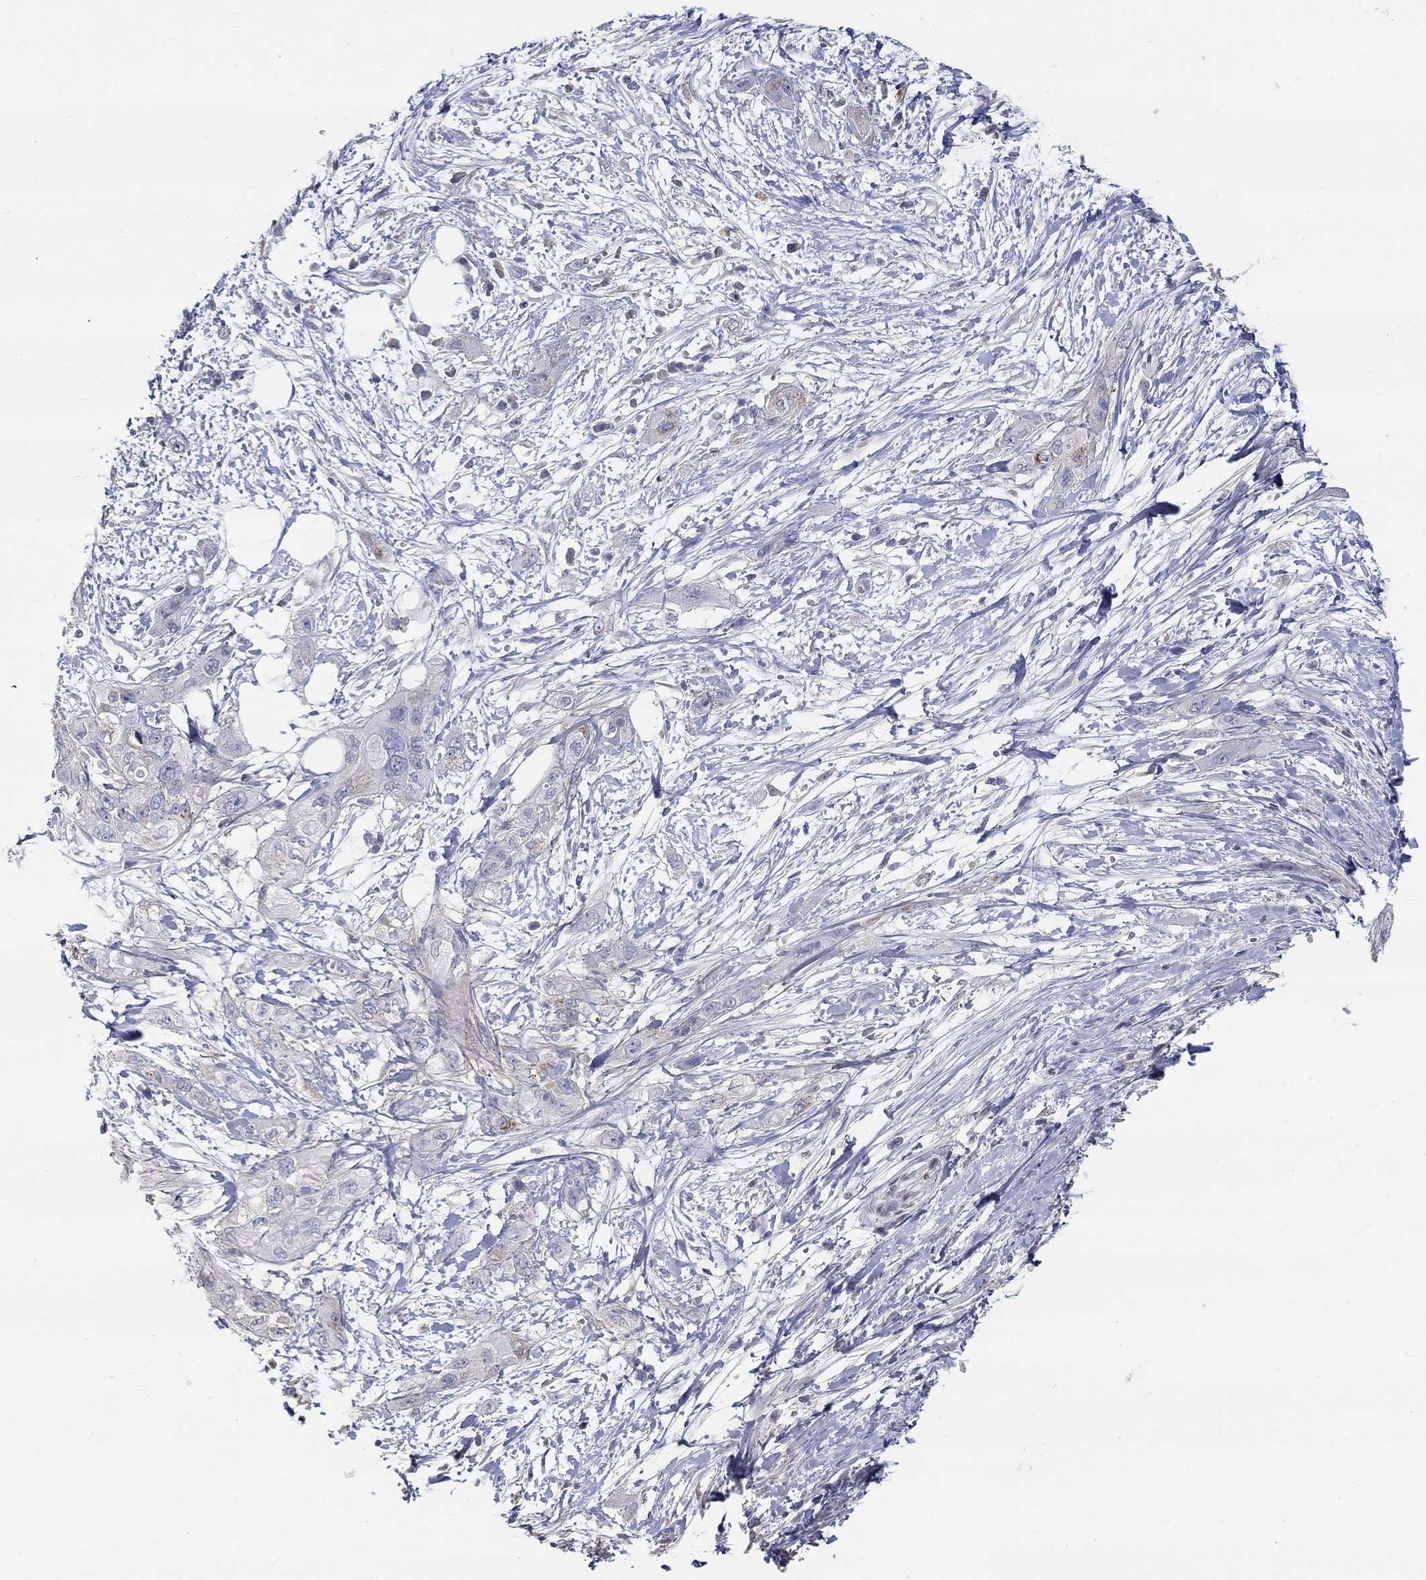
{"staining": {"intensity": "weak", "quantity": "<25%", "location": "cytoplasmic/membranous"}, "tissue": "pancreatic cancer", "cell_type": "Tumor cells", "image_type": "cancer", "snomed": [{"axis": "morphology", "description": "Adenocarcinoma, NOS"}, {"axis": "topography", "description": "Pancreas"}], "caption": "Immunohistochemistry (IHC) histopathology image of neoplastic tissue: pancreatic adenocarcinoma stained with DAB demonstrates no significant protein staining in tumor cells. (DAB (3,3'-diaminobenzidine) immunohistochemistry (IHC) visualized using brightfield microscopy, high magnification).", "gene": "FGF2", "patient": {"sex": "male", "age": 72}}